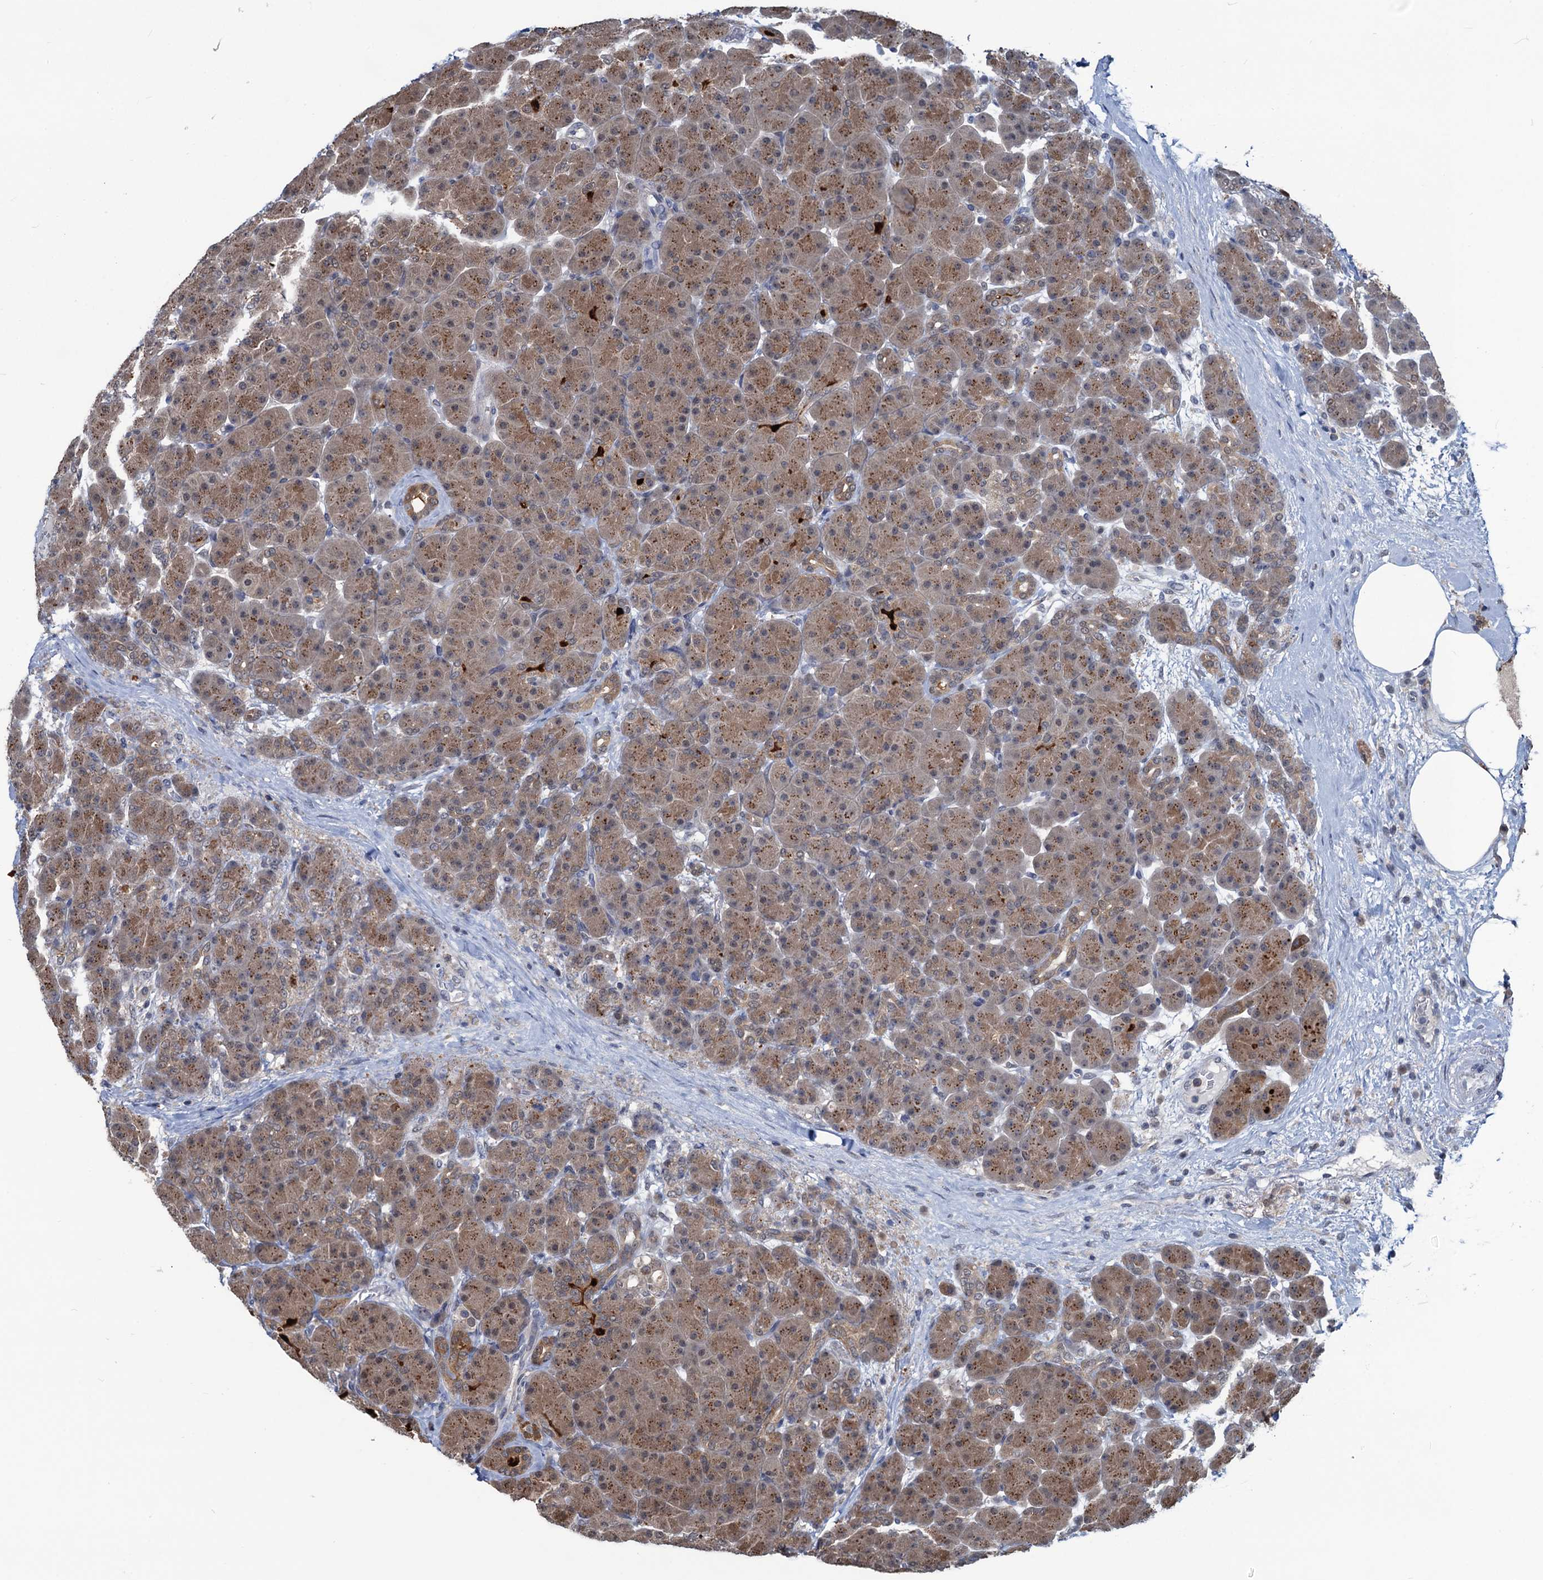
{"staining": {"intensity": "moderate", "quantity": ">75%", "location": "cytoplasmic/membranous"}, "tissue": "pancreas", "cell_type": "Exocrine glandular cells", "image_type": "normal", "snomed": [{"axis": "morphology", "description": "Normal tissue, NOS"}, {"axis": "topography", "description": "Pancreas"}], "caption": "High-magnification brightfield microscopy of normal pancreas stained with DAB (brown) and counterstained with hematoxylin (blue). exocrine glandular cells exhibit moderate cytoplasmic/membranous expression is present in about>75% of cells.", "gene": "RTKN2", "patient": {"sex": "male", "age": 66}}